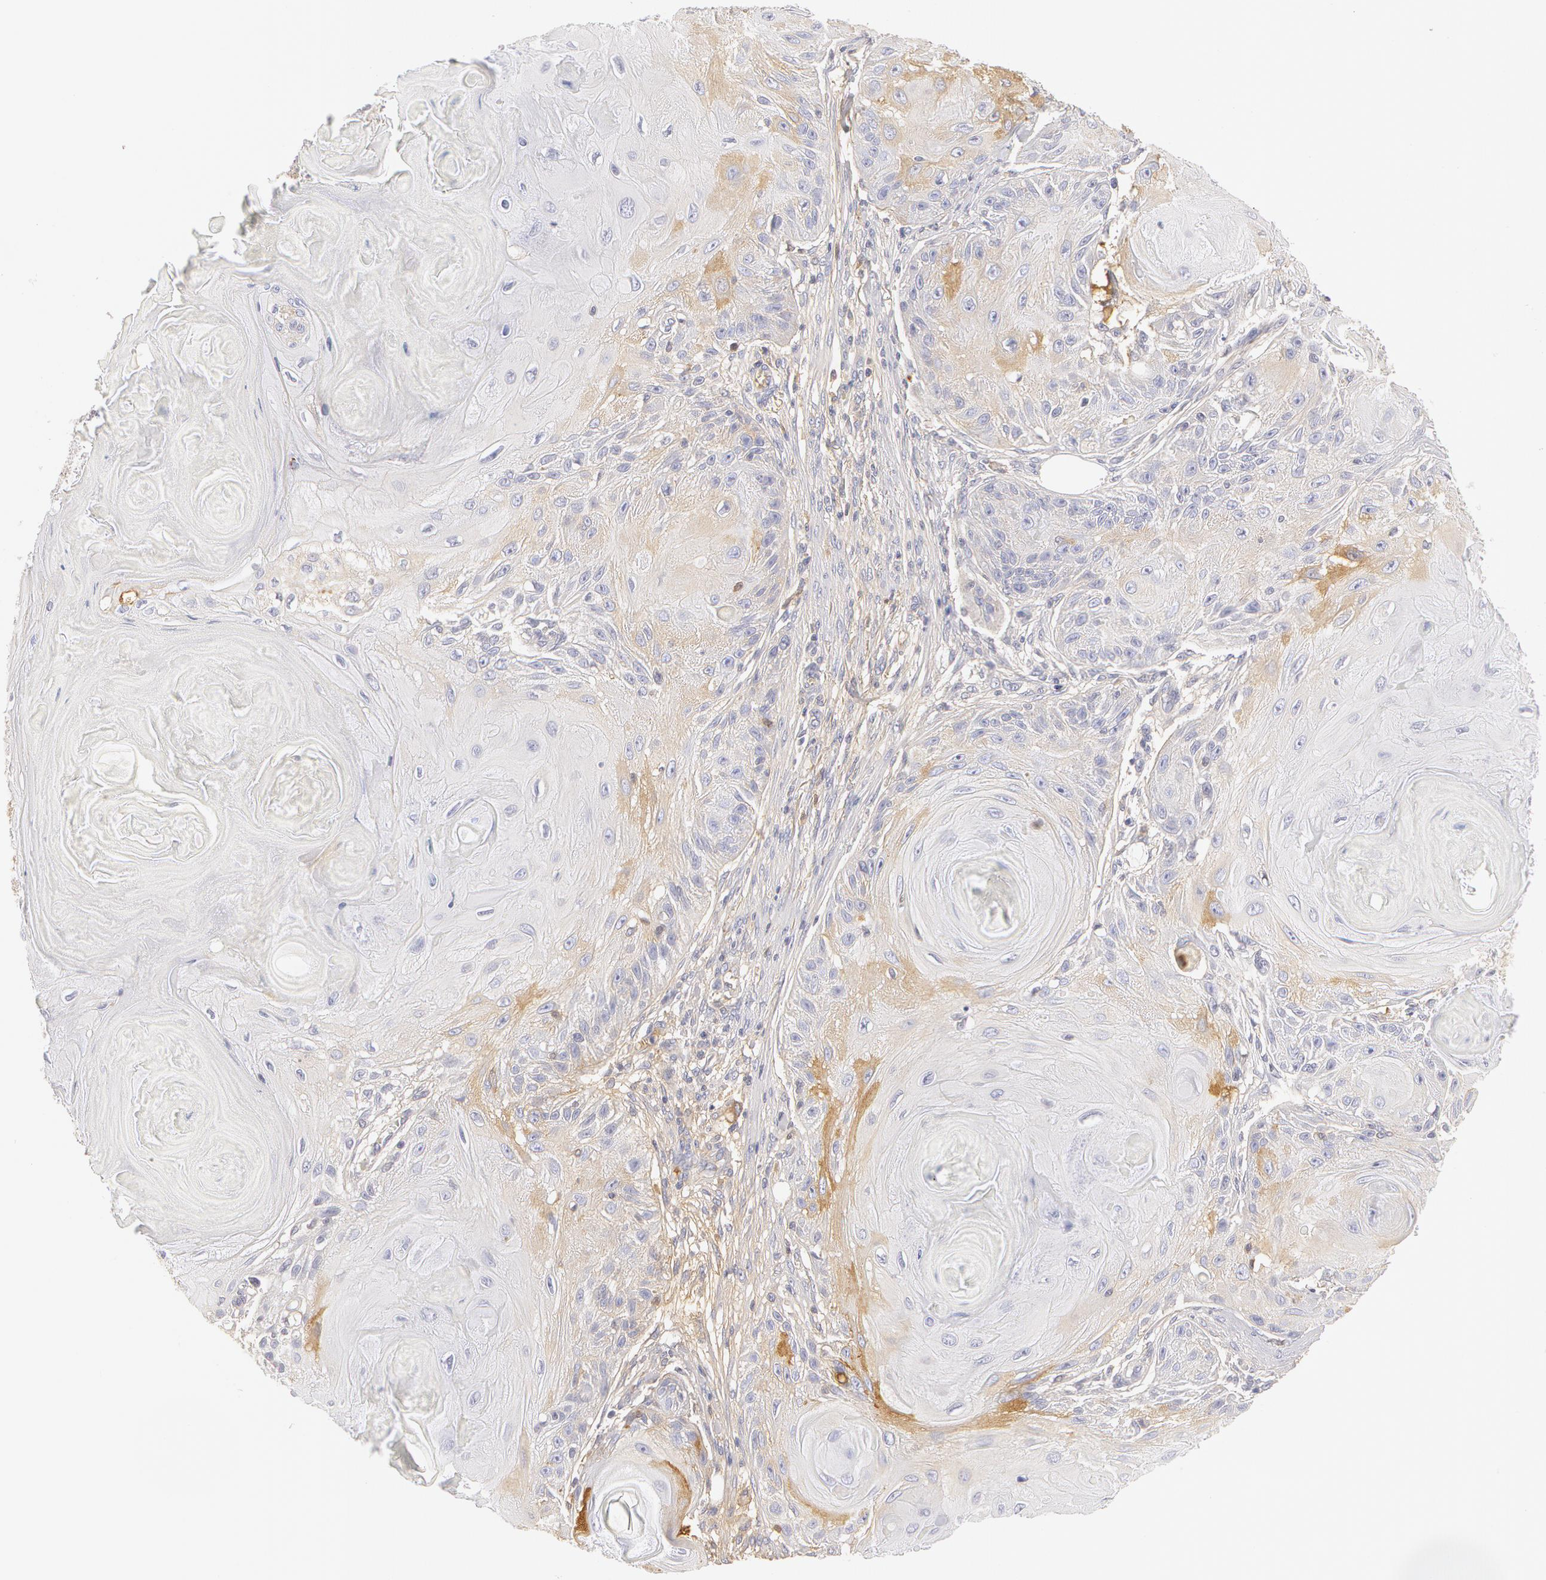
{"staining": {"intensity": "negative", "quantity": "none", "location": "none"}, "tissue": "skin cancer", "cell_type": "Tumor cells", "image_type": "cancer", "snomed": [{"axis": "morphology", "description": "Squamous cell carcinoma, NOS"}, {"axis": "topography", "description": "Skin"}], "caption": "Immunohistochemistry histopathology image of skin cancer stained for a protein (brown), which displays no expression in tumor cells.", "gene": "AHSG", "patient": {"sex": "female", "age": 88}}